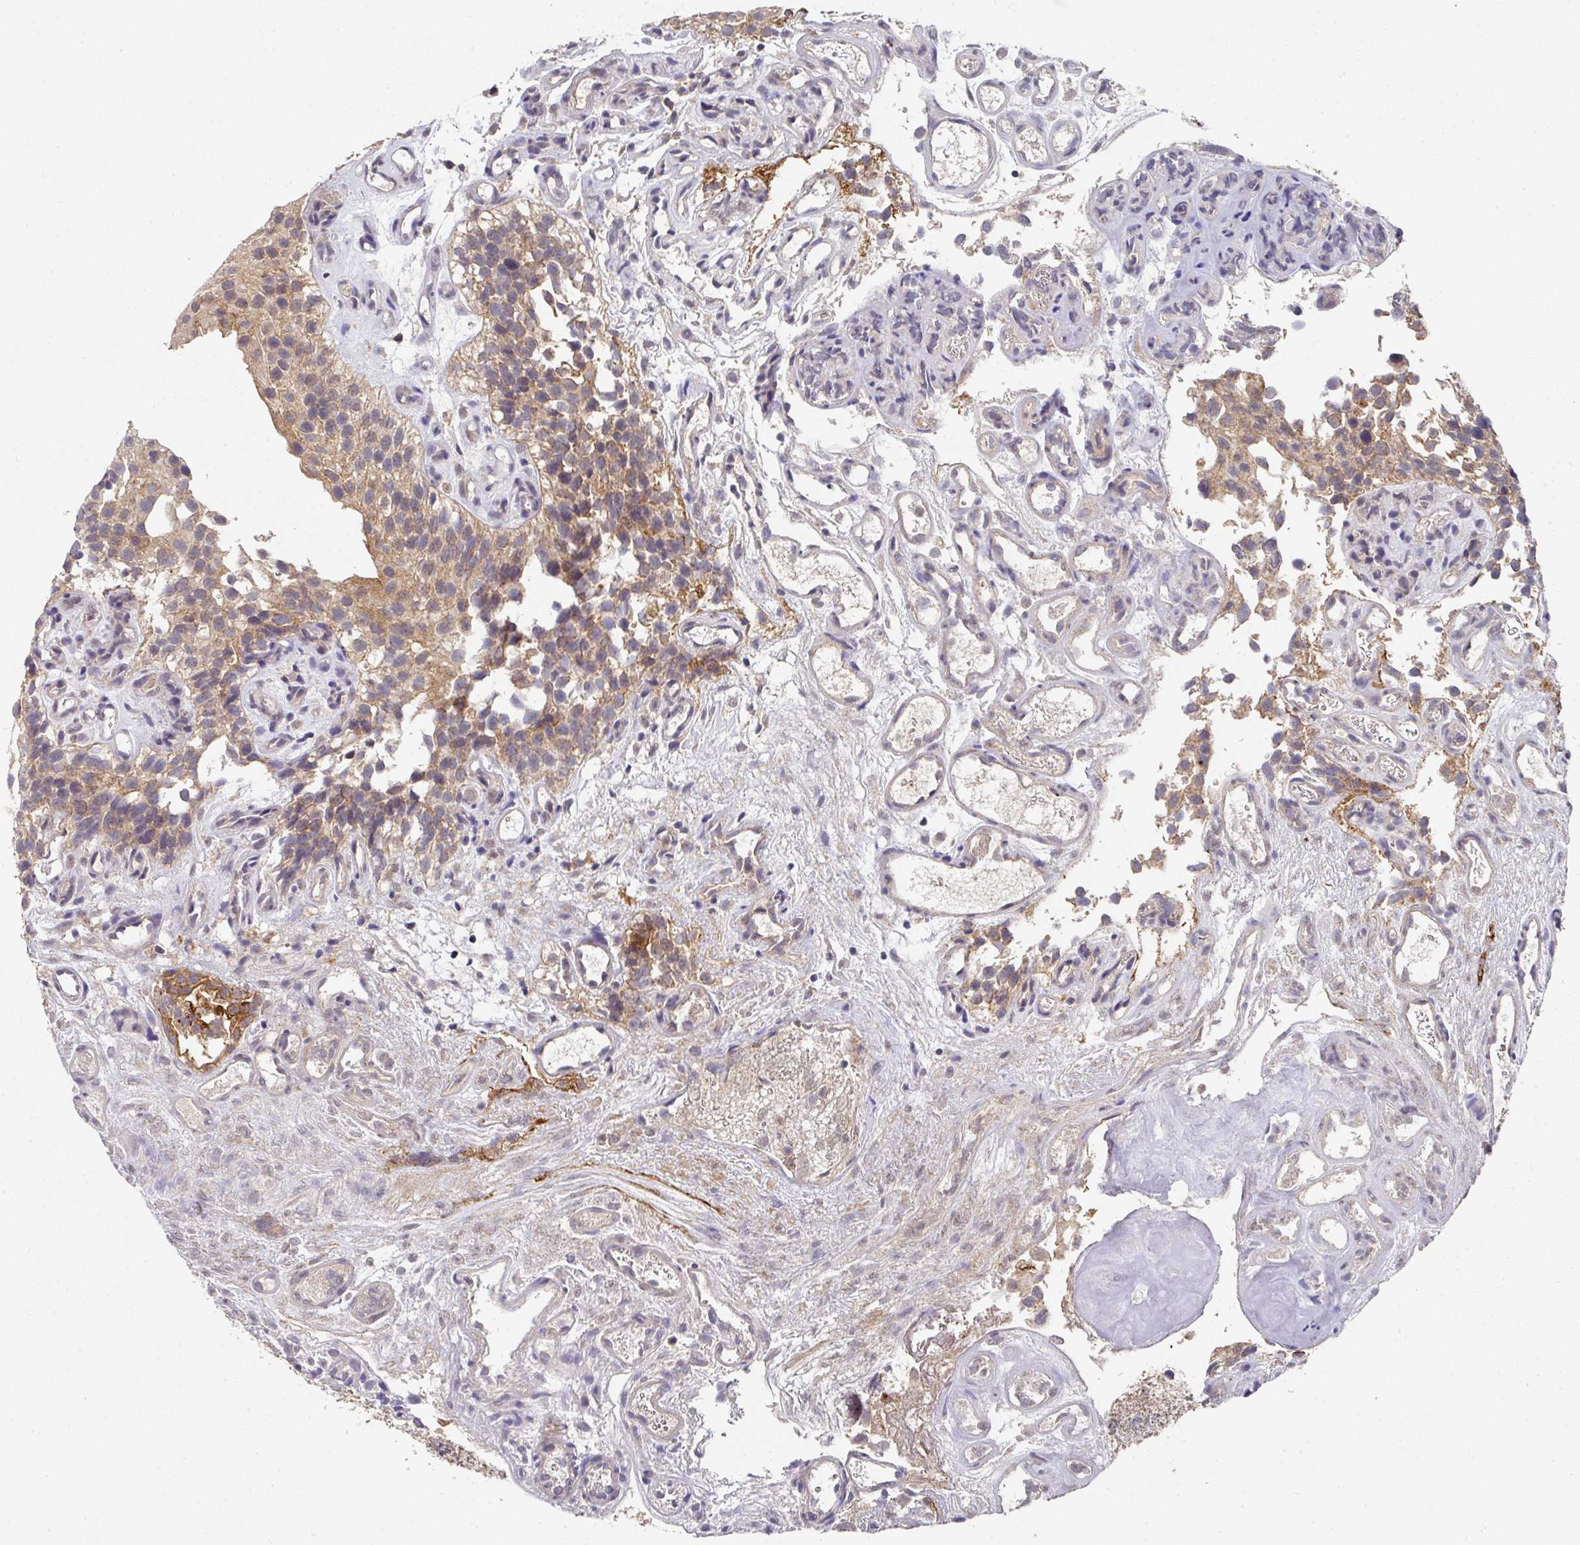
{"staining": {"intensity": "moderate", "quantity": ">75%", "location": "cytoplasmic/membranous"}, "tissue": "urothelial cancer", "cell_type": "Tumor cells", "image_type": "cancer", "snomed": [{"axis": "morphology", "description": "Urothelial carcinoma, NOS"}, {"axis": "topography", "description": "Urinary bladder"}], "caption": "Transitional cell carcinoma stained for a protein exhibits moderate cytoplasmic/membranous positivity in tumor cells. (DAB (3,3'-diaminobenzidine) IHC with brightfield microscopy, high magnification).", "gene": "EXTL3", "patient": {"sex": "male", "age": 87}}